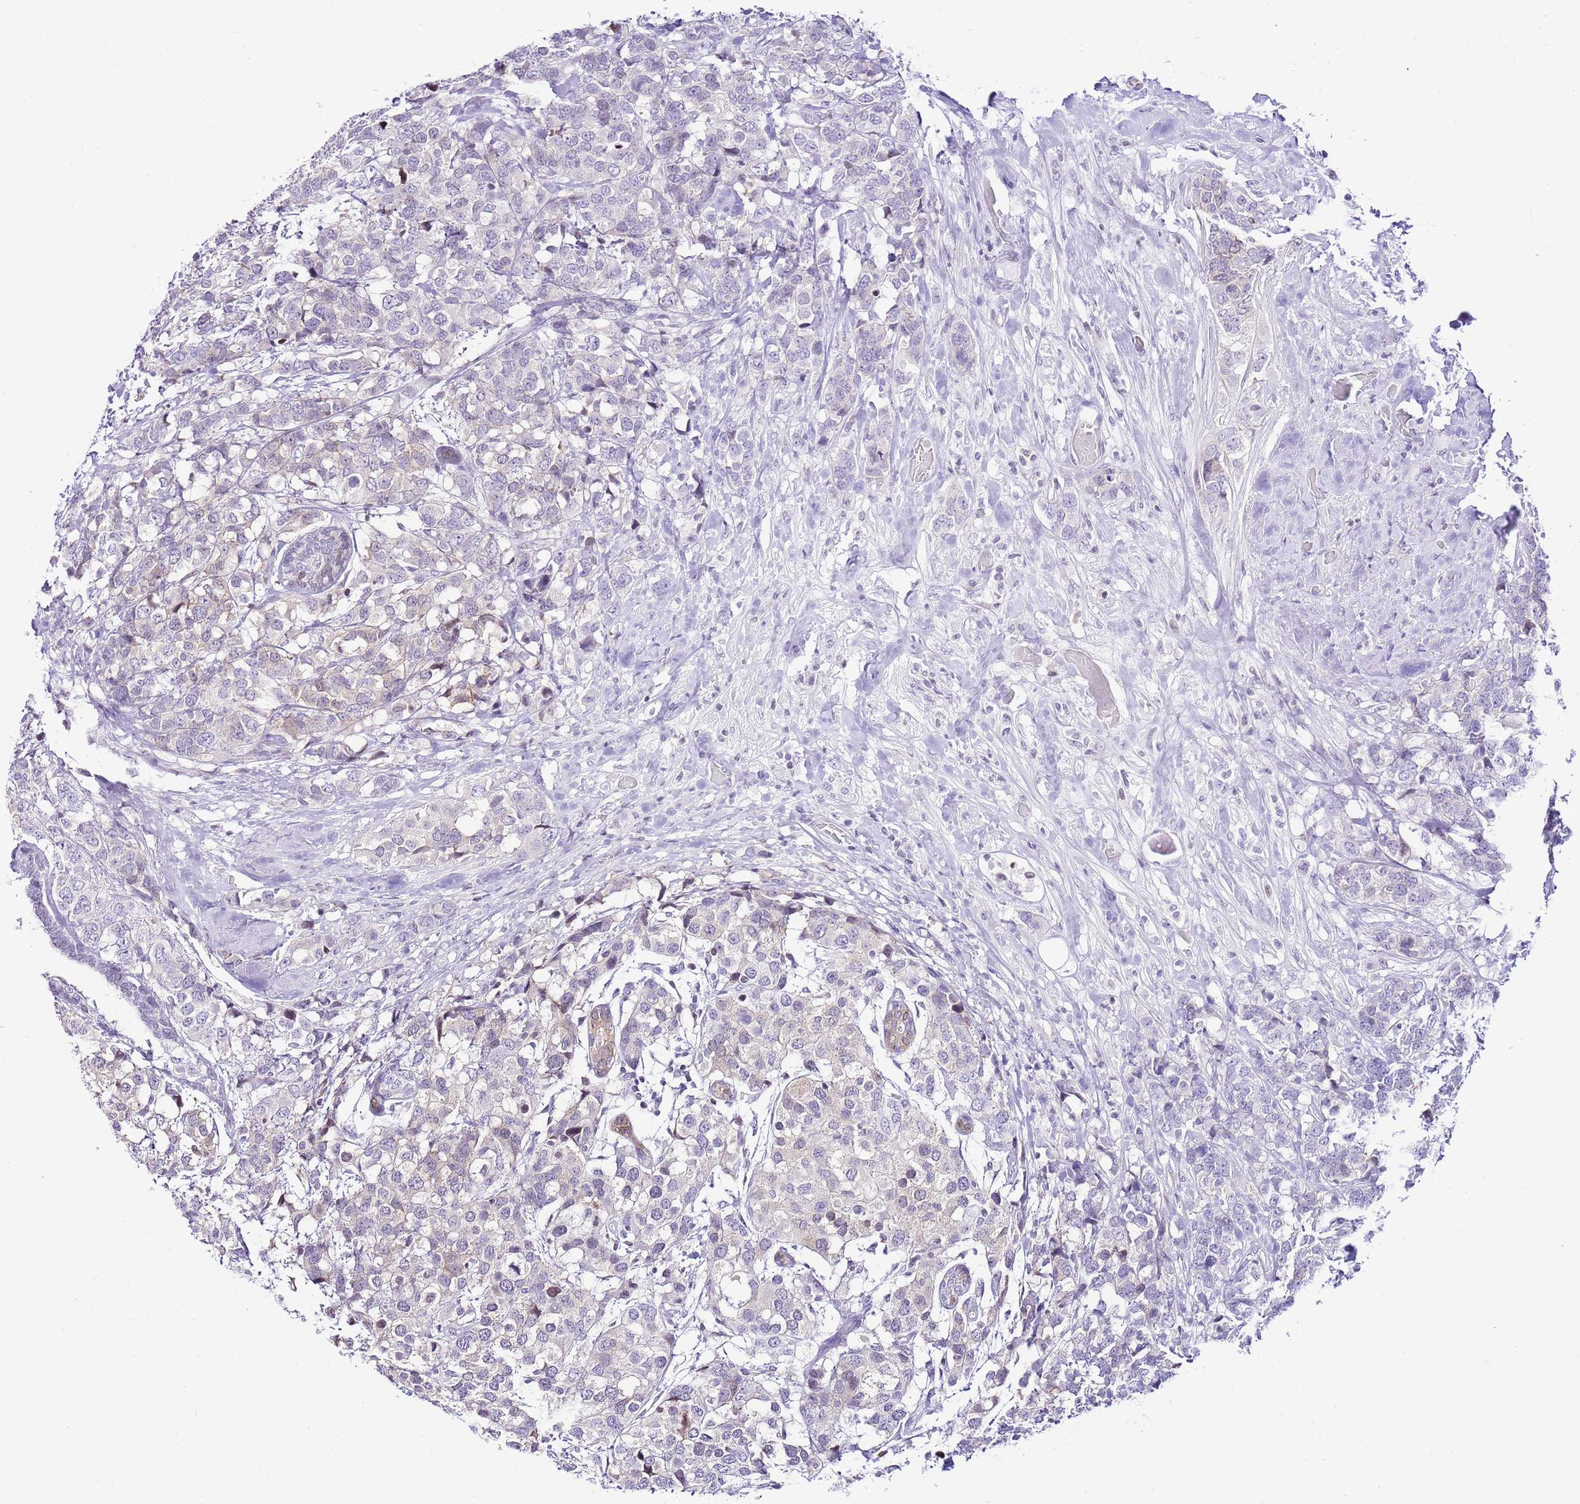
{"staining": {"intensity": "weak", "quantity": "<25%", "location": "cytoplasmic/membranous"}, "tissue": "breast cancer", "cell_type": "Tumor cells", "image_type": "cancer", "snomed": [{"axis": "morphology", "description": "Lobular carcinoma"}, {"axis": "topography", "description": "Breast"}], "caption": "High power microscopy micrograph of an IHC image of breast cancer, revealing no significant positivity in tumor cells.", "gene": "PRR15", "patient": {"sex": "female", "age": 59}}